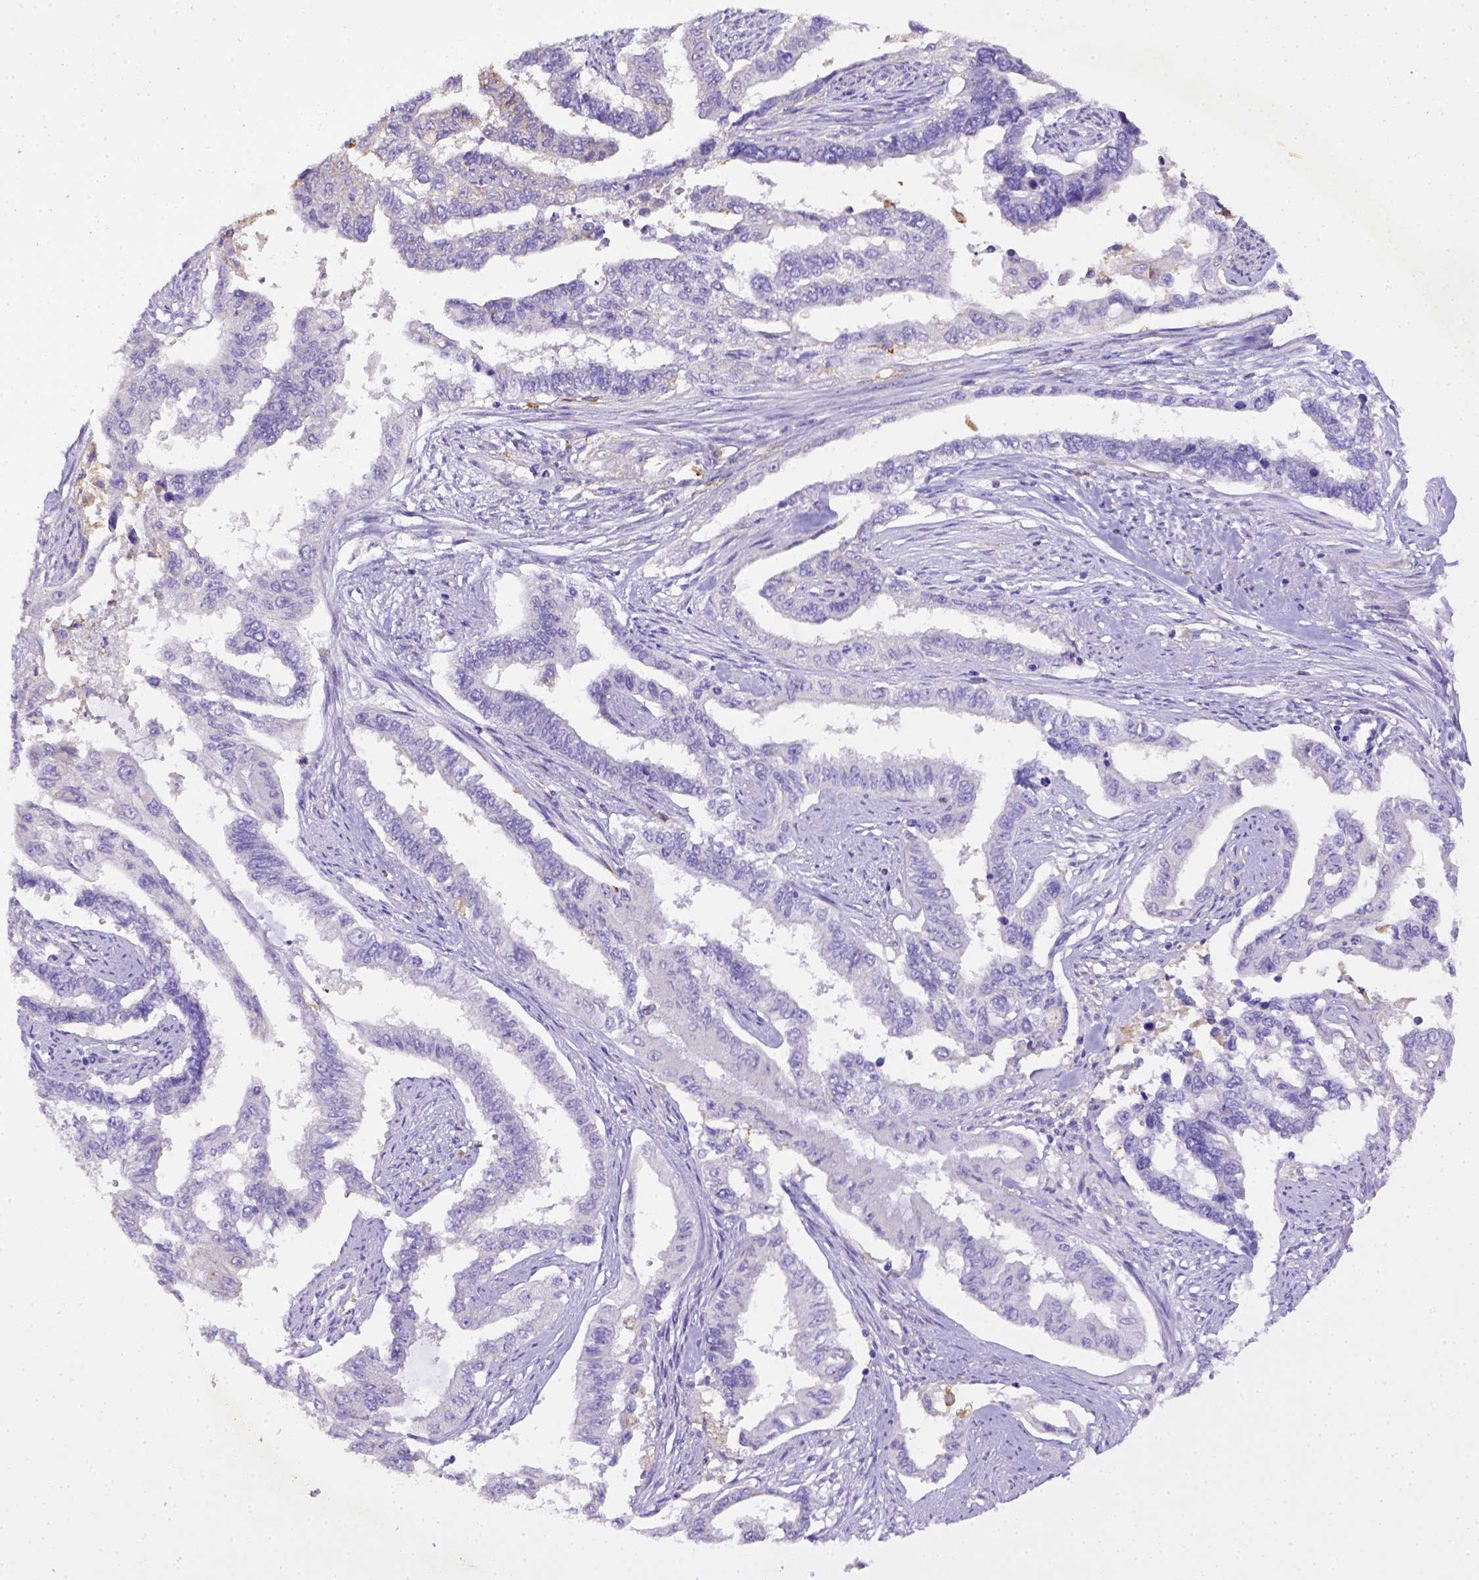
{"staining": {"intensity": "negative", "quantity": "none", "location": "none"}, "tissue": "endometrial cancer", "cell_type": "Tumor cells", "image_type": "cancer", "snomed": [{"axis": "morphology", "description": "Adenocarcinoma, NOS"}, {"axis": "topography", "description": "Uterus"}], "caption": "The photomicrograph displays no staining of tumor cells in adenocarcinoma (endometrial). (Brightfield microscopy of DAB IHC at high magnification).", "gene": "CD40", "patient": {"sex": "female", "age": 59}}